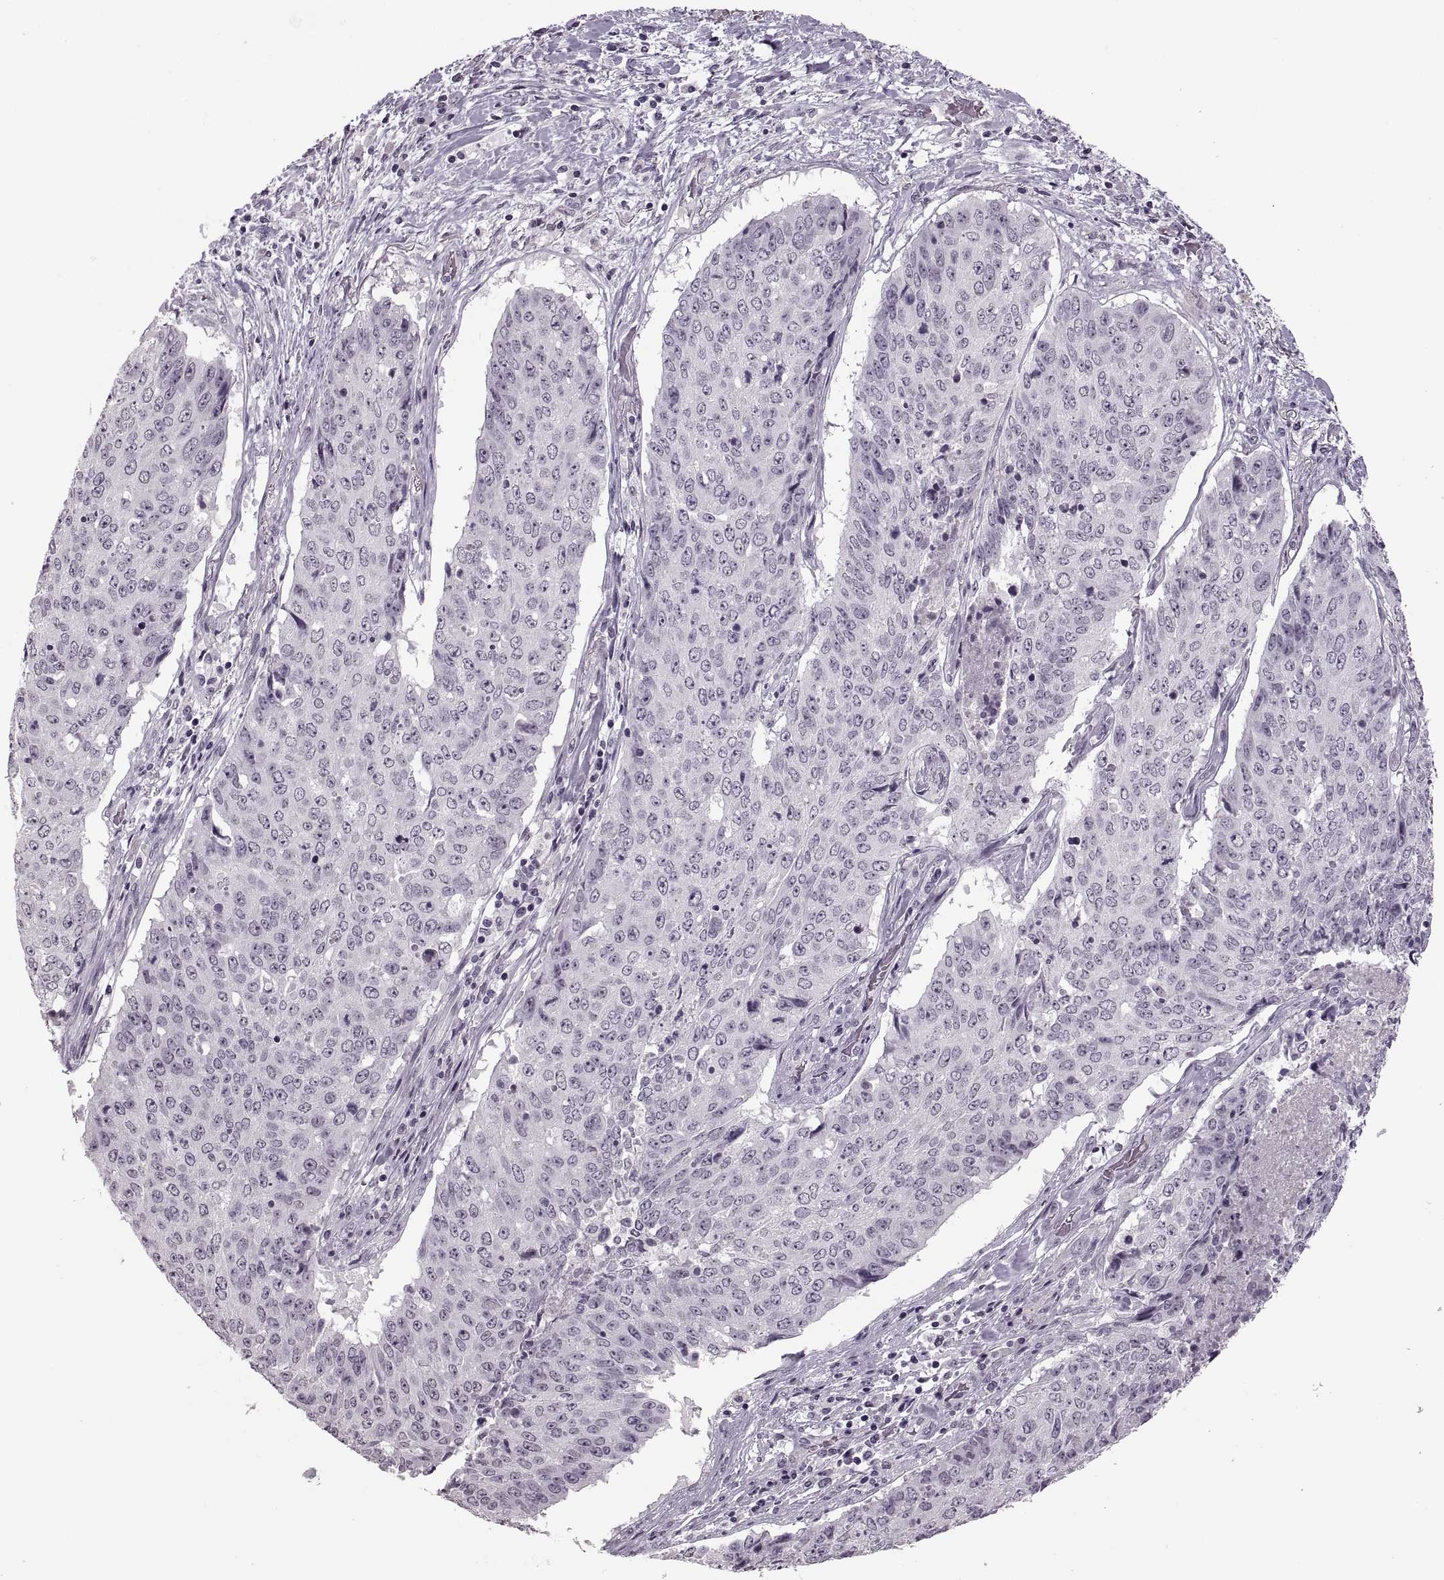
{"staining": {"intensity": "negative", "quantity": "none", "location": "none"}, "tissue": "lung cancer", "cell_type": "Tumor cells", "image_type": "cancer", "snomed": [{"axis": "morphology", "description": "Normal tissue, NOS"}, {"axis": "morphology", "description": "Squamous cell carcinoma, NOS"}, {"axis": "topography", "description": "Bronchus"}, {"axis": "topography", "description": "Lung"}], "caption": "Tumor cells are negative for protein expression in human lung cancer (squamous cell carcinoma).", "gene": "PAGE5", "patient": {"sex": "male", "age": 64}}